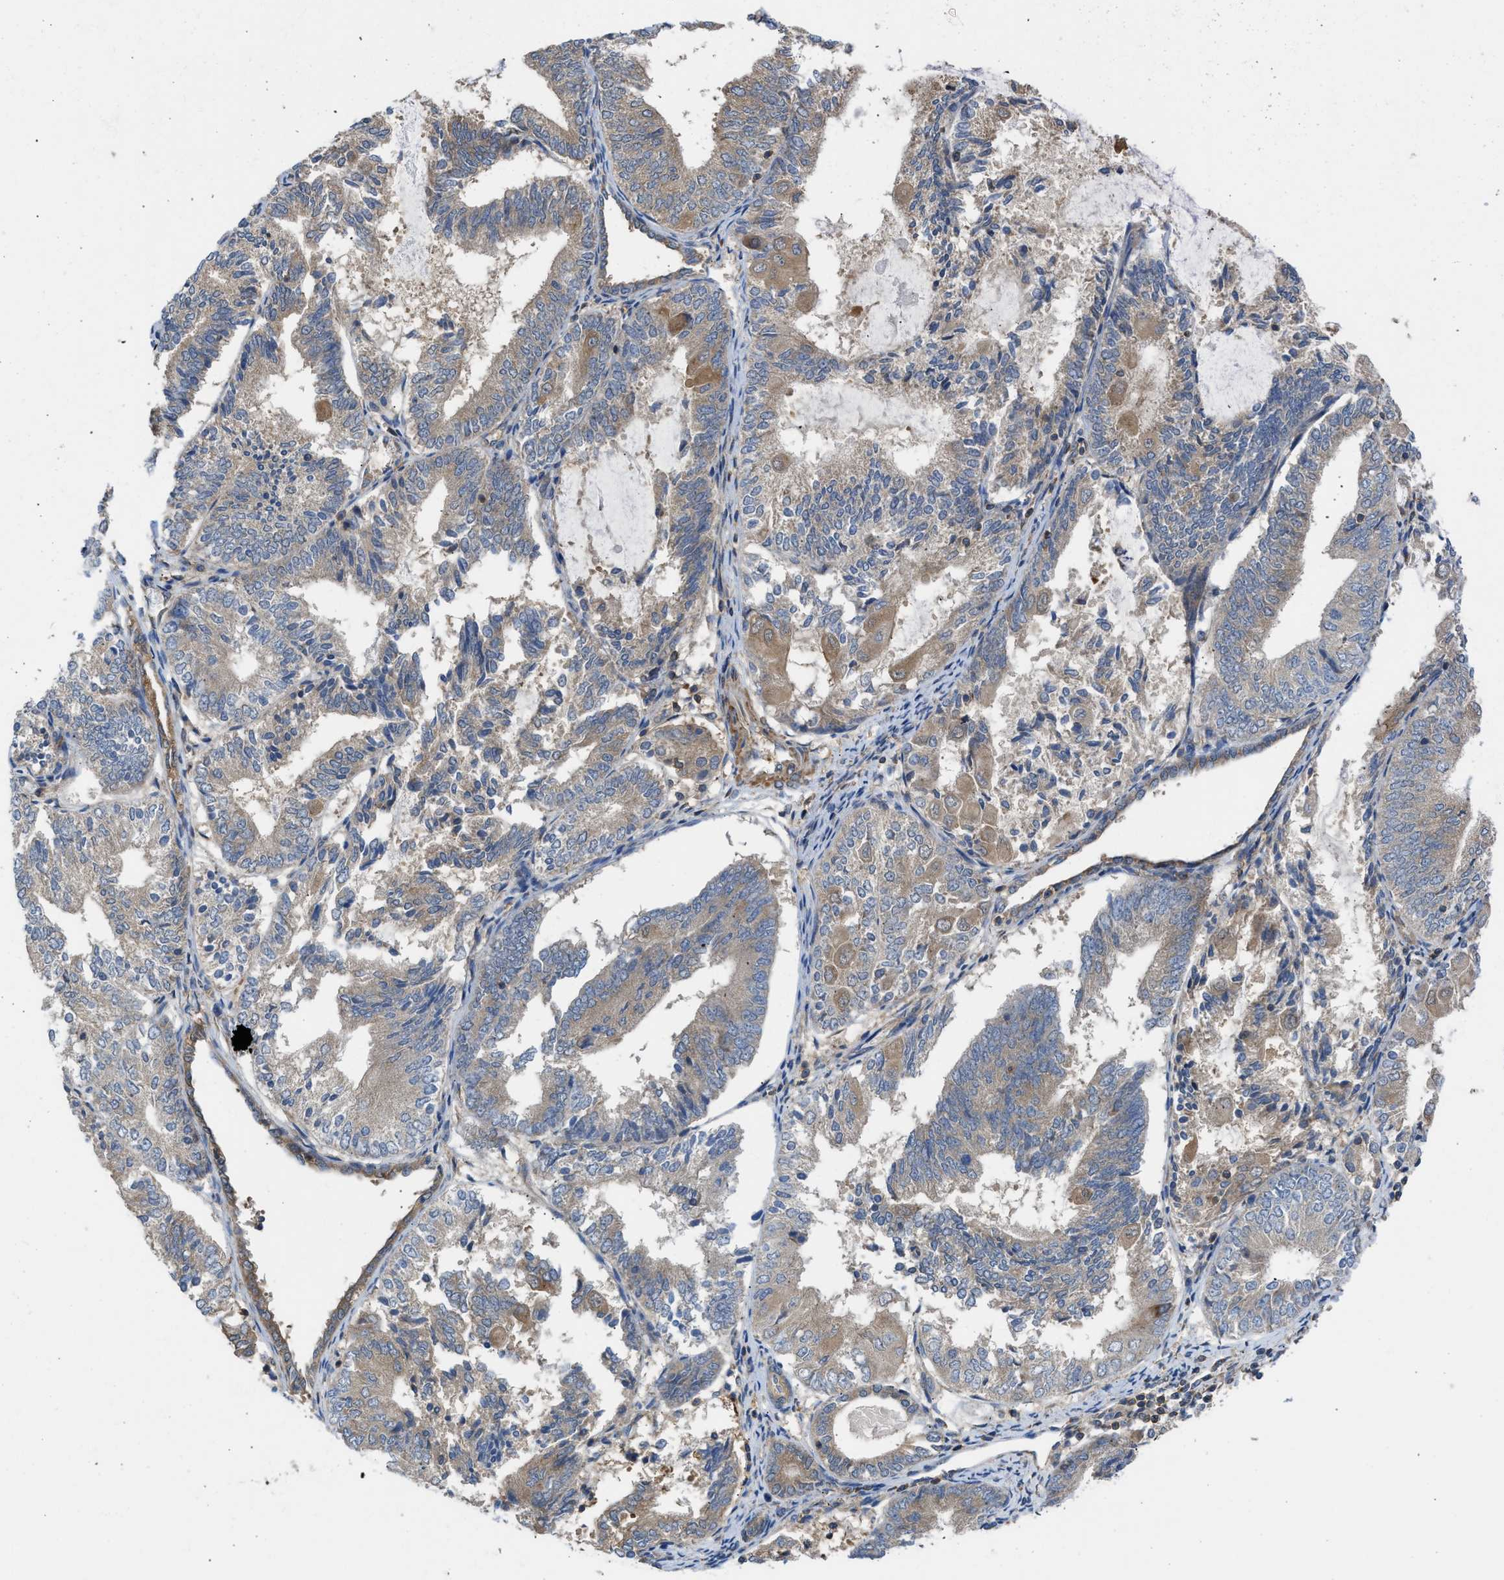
{"staining": {"intensity": "weak", "quantity": ">75%", "location": "cytoplasmic/membranous"}, "tissue": "endometrial cancer", "cell_type": "Tumor cells", "image_type": "cancer", "snomed": [{"axis": "morphology", "description": "Adenocarcinoma, NOS"}, {"axis": "topography", "description": "Endometrium"}], "caption": "Protein expression analysis of endometrial cancer demonstrates weak cytoplasmic/membranous expression in approximately >75% of tumor cells.", "gene": "CHKB", "patient": {"sex": "female", "age": 81}}